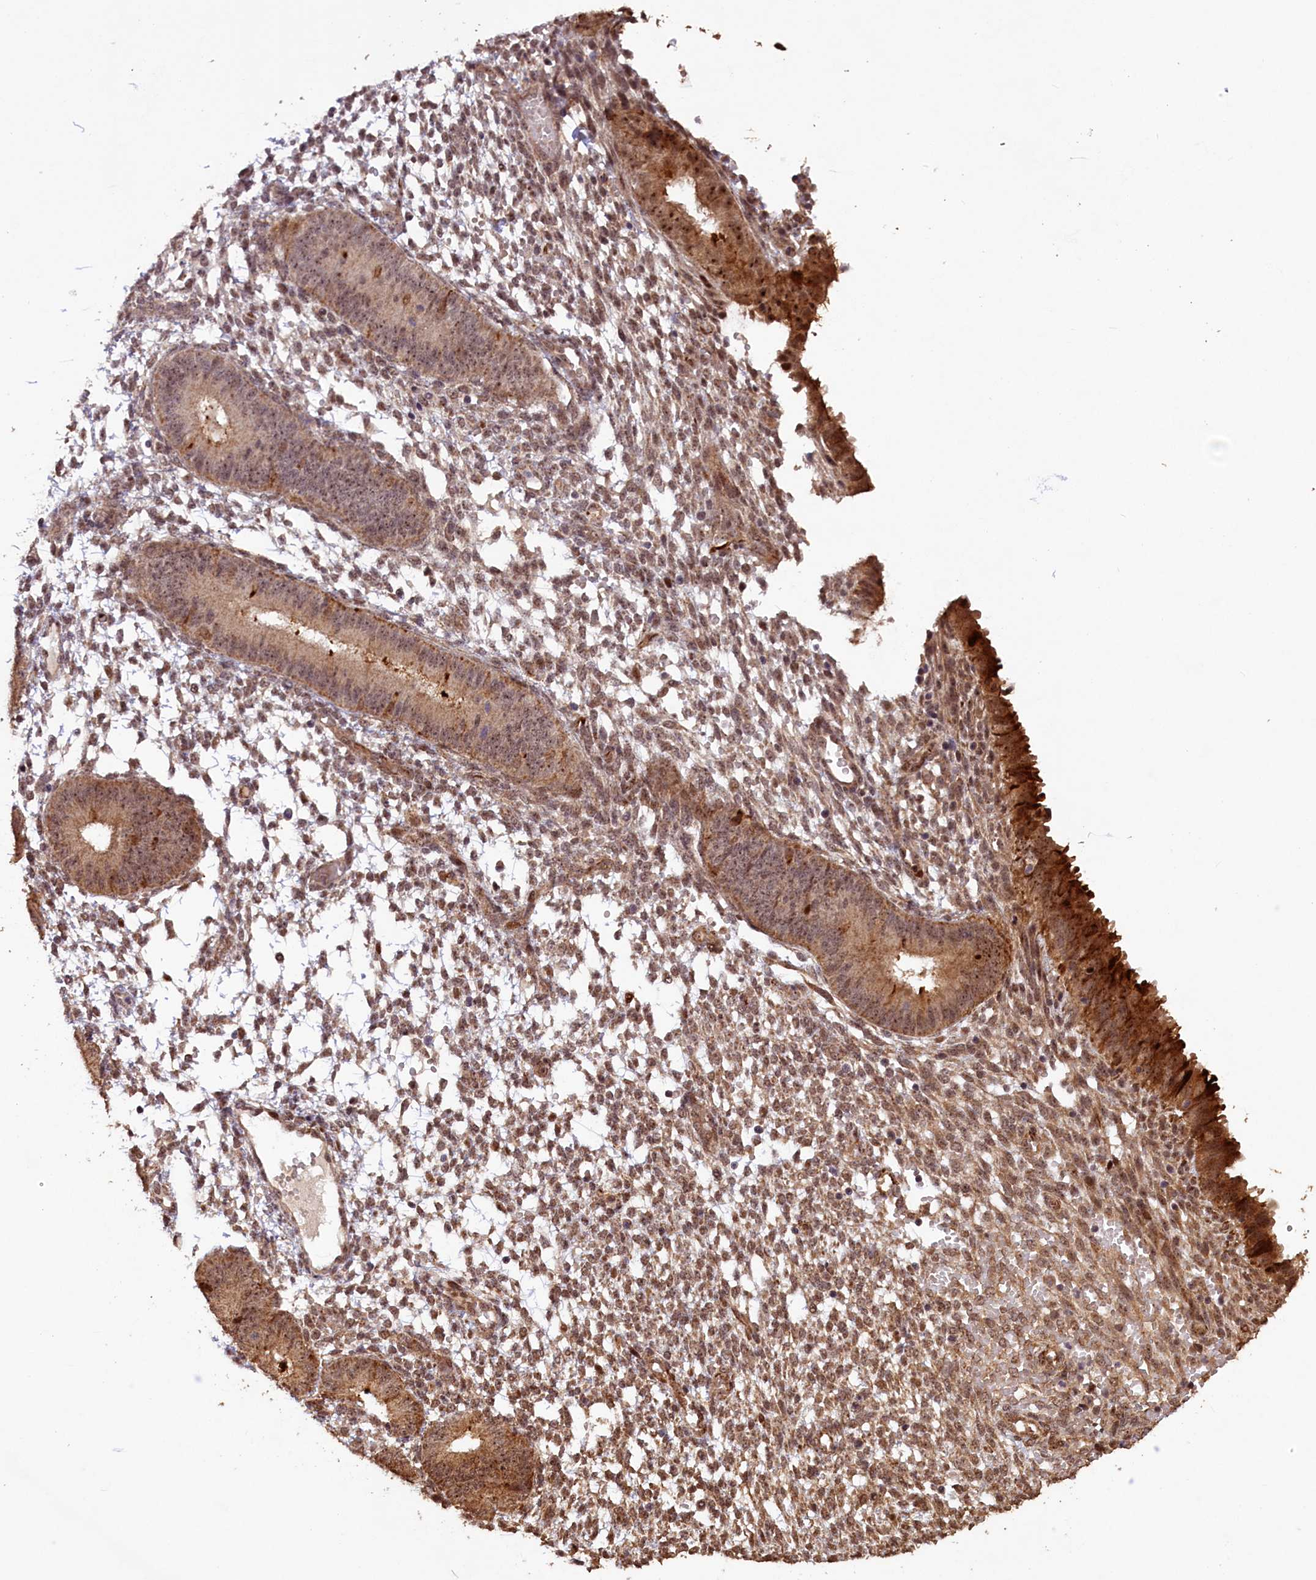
{"staining": {"intensity": "moderate", "quantity": "25%-75%", "location": "cytoplasmic/membranous,nuclear"}, "tissue": "endometrium", "cell_type": "Cells in endometrial stroma", "image_type": "normal", "snomed": [{"axis": "morphology", "description": "Normal tissue, NOS"}, {"axis": "topography", "description": "Endometrium"}], "caption": "IHC micrograph of unremarkable endometrium: endometrium stained using immunohistochemistry exhibits medium levels of moderate protein expression localized specifically in the cytoplasmic/membranous,nuclear of cells in endometrial stroma, appearing as a cytoplasmic/membranous,nuclear brown color.", "gene": "SHPRH", "patient": {"sex": "female", "age": 49}}